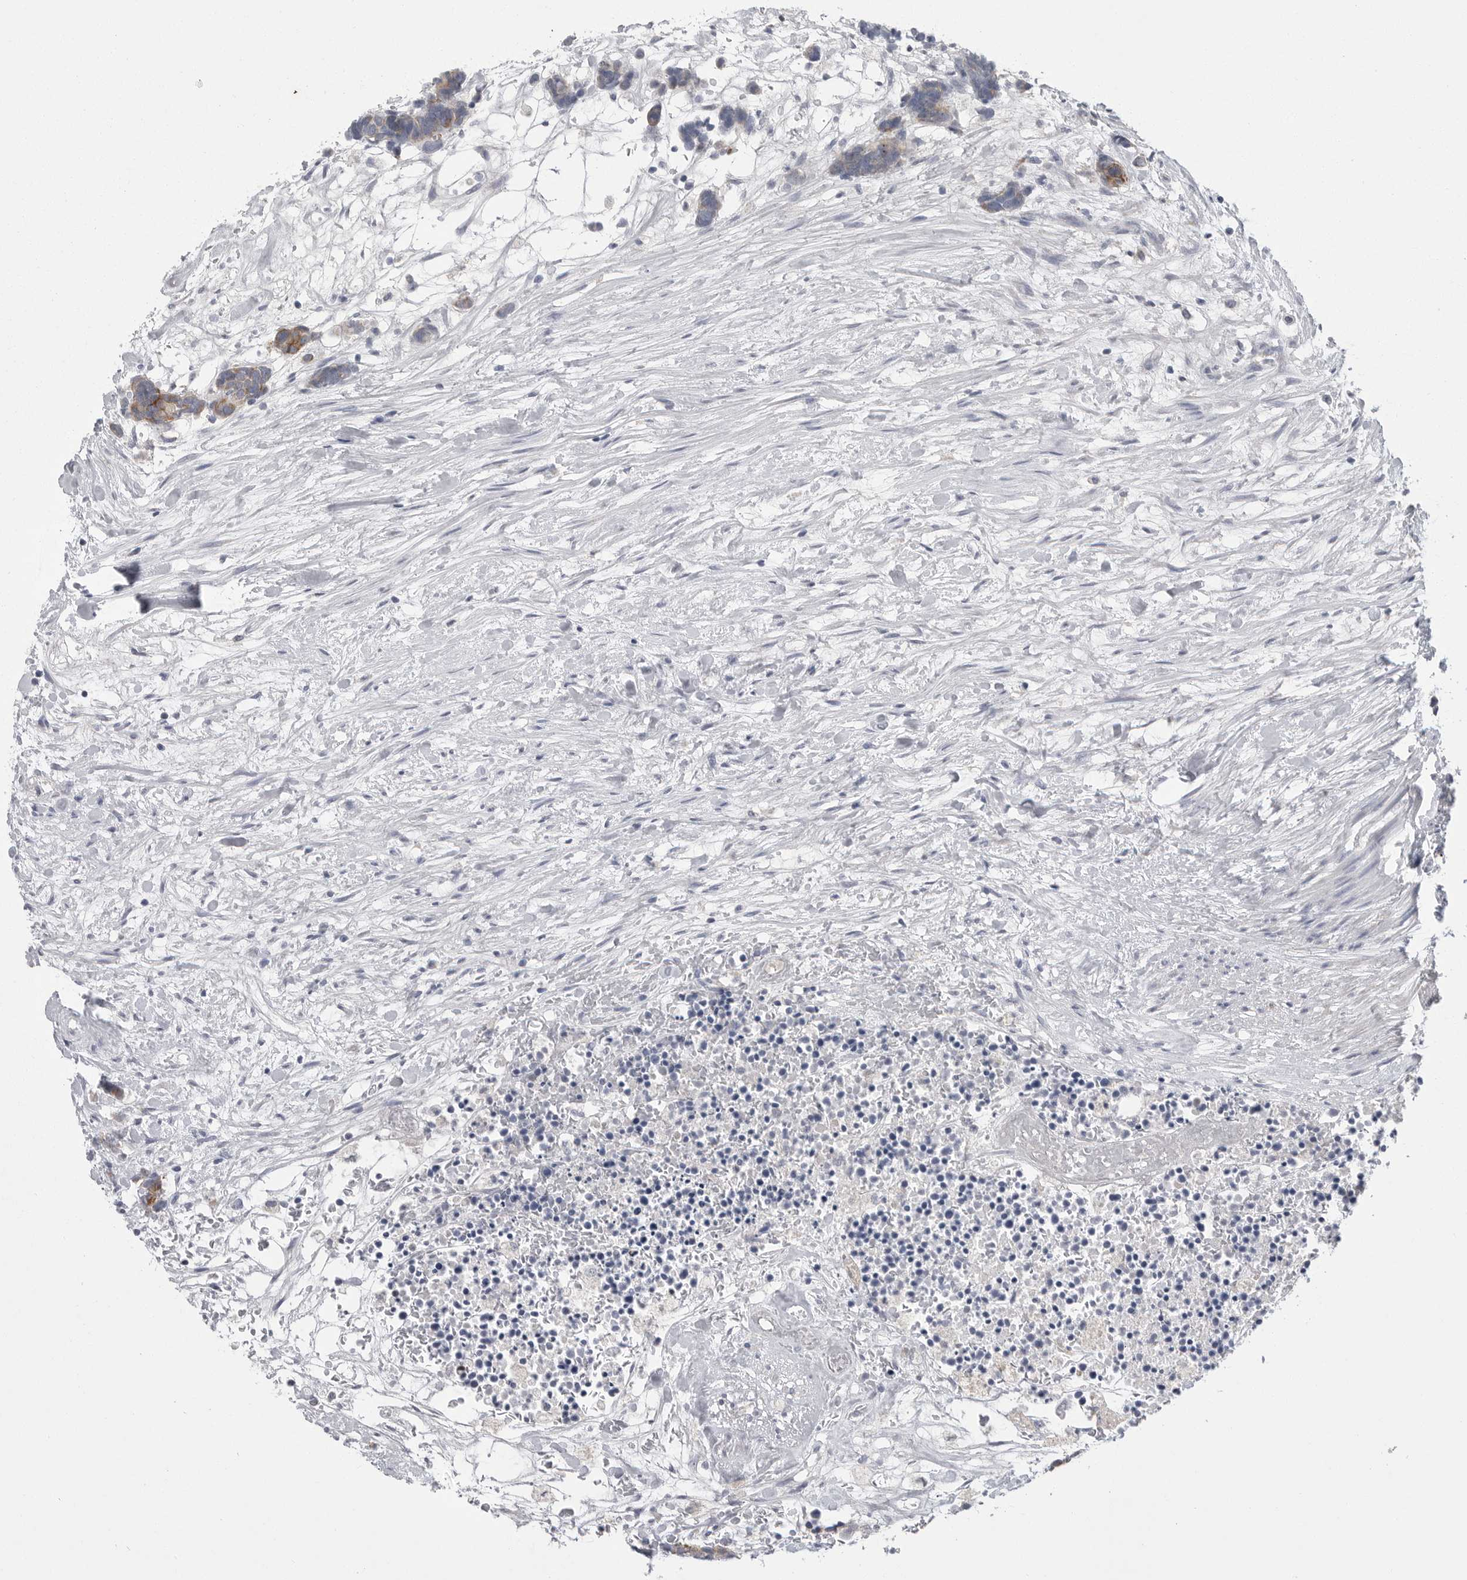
{"staining": {"intensity": "moderate", "quantity": "<25%", "location": "cytoplasmic/membranous"}, "tissue": "carcinoid", "cell_type": "Tumor cells", "image_type": "cancer", "snomed": [{"axis": "morphology", "description": "Carcinoma, NOS"}, {"axis": "morphology", "description": "Carcinoid, malignant, NOS"}, {"axis": "topography", "description": "Urinary bladder"}], "caption": "This is an image of immunohistochemistry (IHC) staining of carcinoid (malignant), which shows moderate positivity in the cytoplasmic/membranous of tumor cells.", "gene": "FKBP2", "patient": {"sex": "male", "age": 57}}